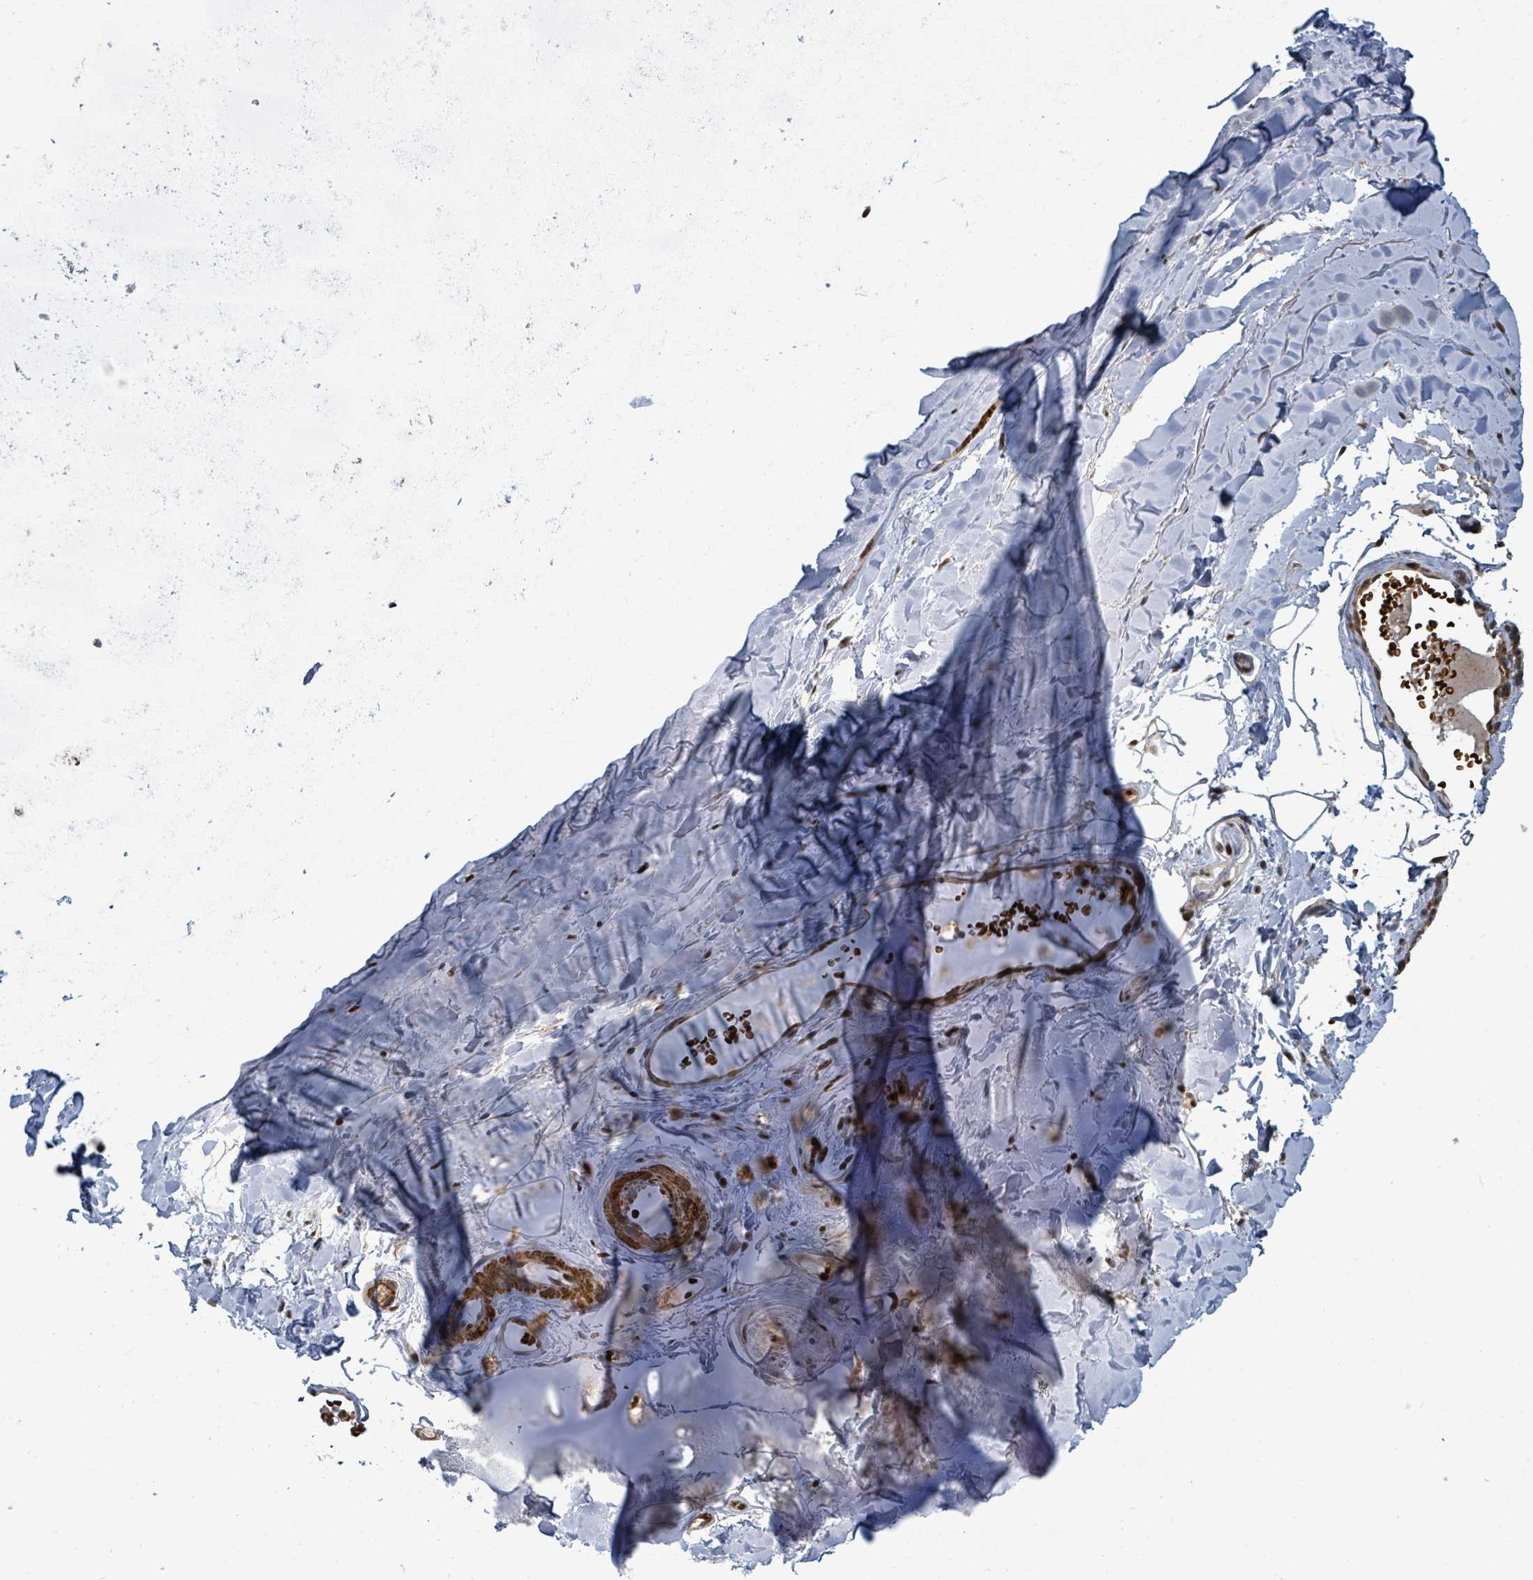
{"staining": {"intensity": "moderate", "quantity": ">75%", "location": "nuclear"}, "tissue": "soft tissue", "cell_type": "Chondrocytes", "image_type": "normal", "snomed": [{"axis": "morphology", "description": "Normal tissue, NOS"}, {"axis": "topography", "description": "Cartilage tissue"}], "caption": "Approximately >75% of chondrocytes in benign human soft tissue reveal moderate nuclear protein positivity as visualized by brown immunohistochemical staining.", "gene": "TRDMT1", "patient": {"sex": "male", "age": 80}}